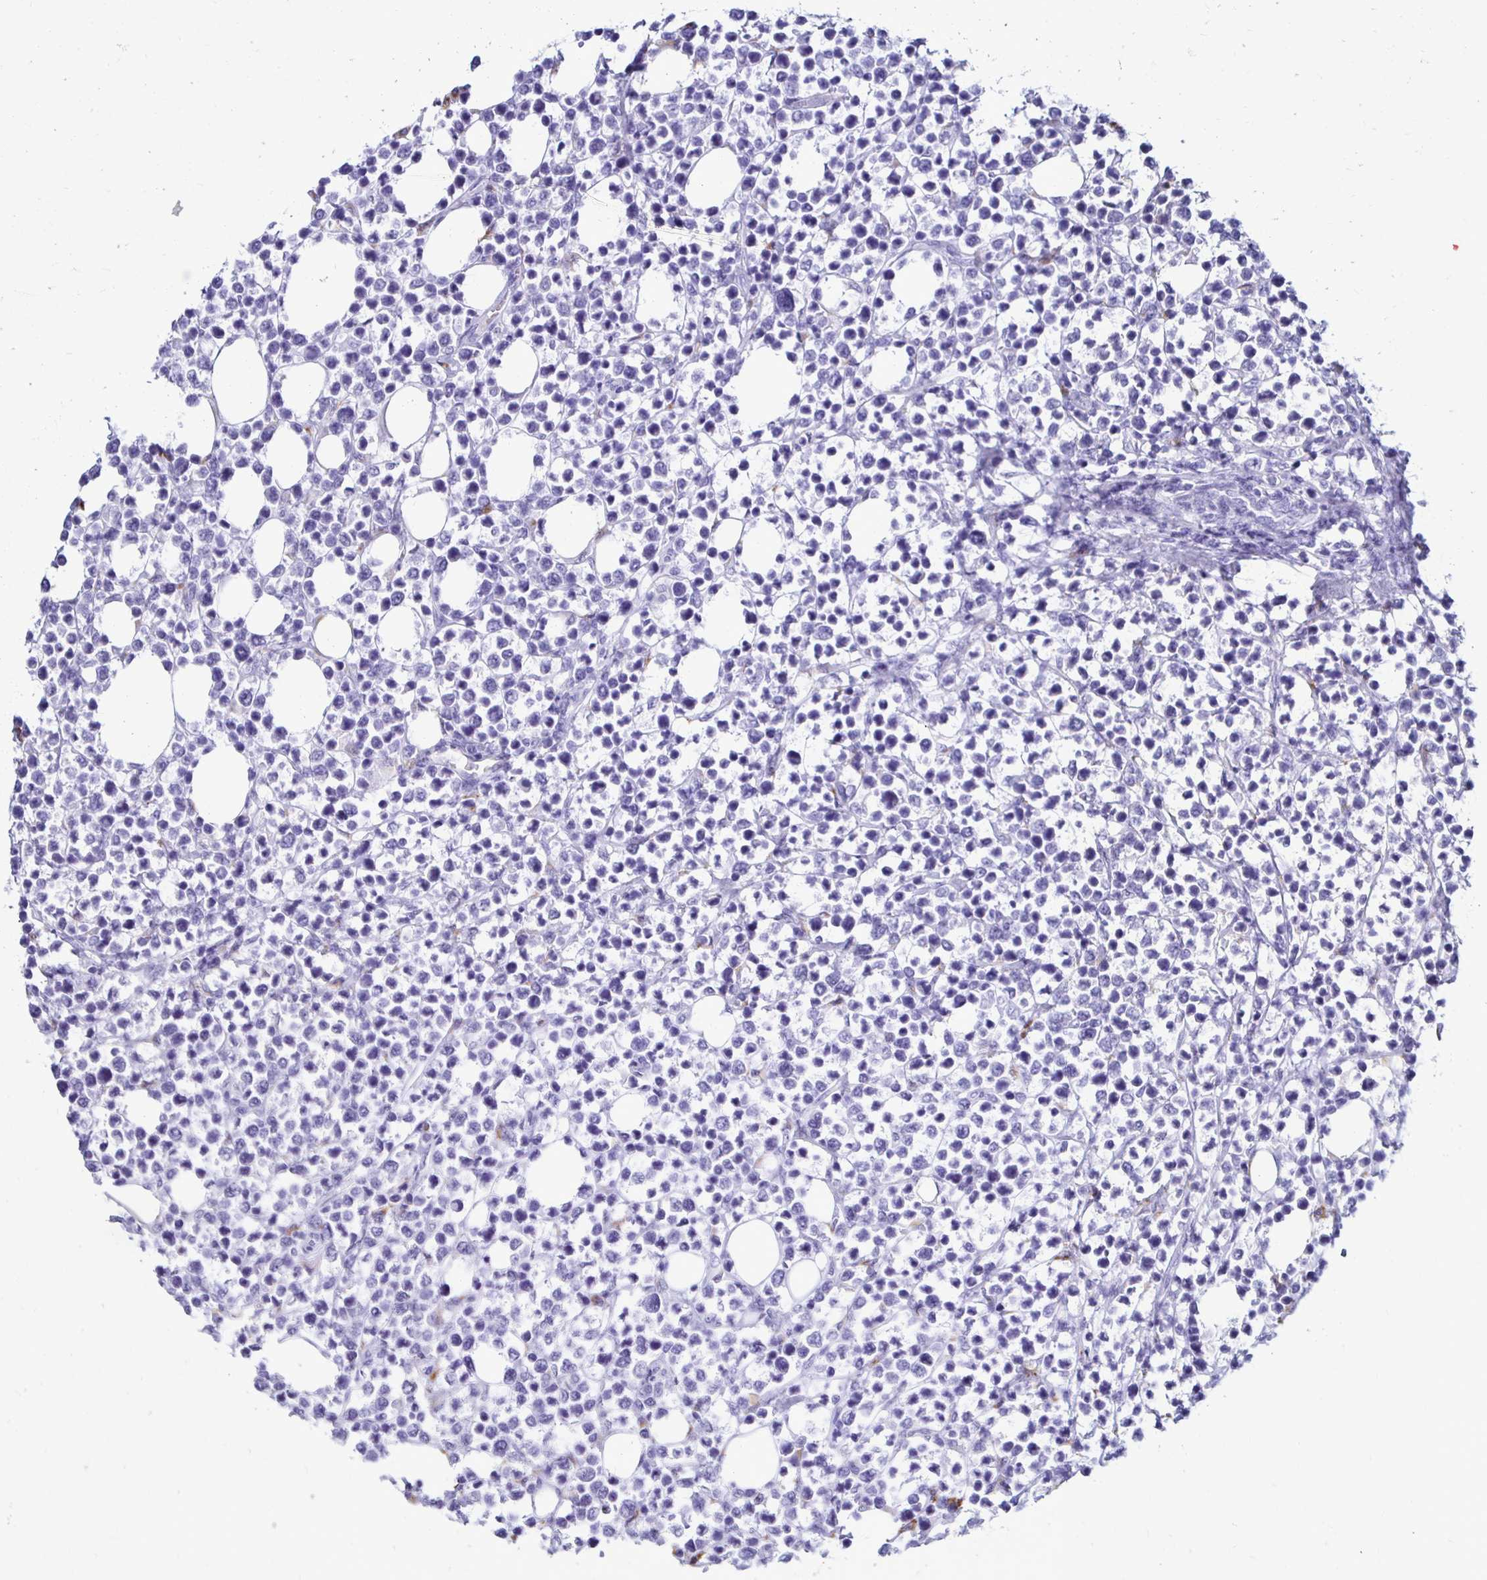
{"staining": {"intensity": "negative", "quantity": "none", "location": "none"}, "tissue": "lymphoma", "cell_type": "Tumor cells", "image_type": "cancer", "snomed": [{"axis": "morphology", "description": "Malignant lymphoma, non-Hodgkin's type, Low grade"}, {"axis": "topography", "description": "Lymph node"}], "caption": "Tumor cells are negative for protein expression in human lymphoma.", "gene": "CST5", "patient": {"sex": "male", "age": 60}}